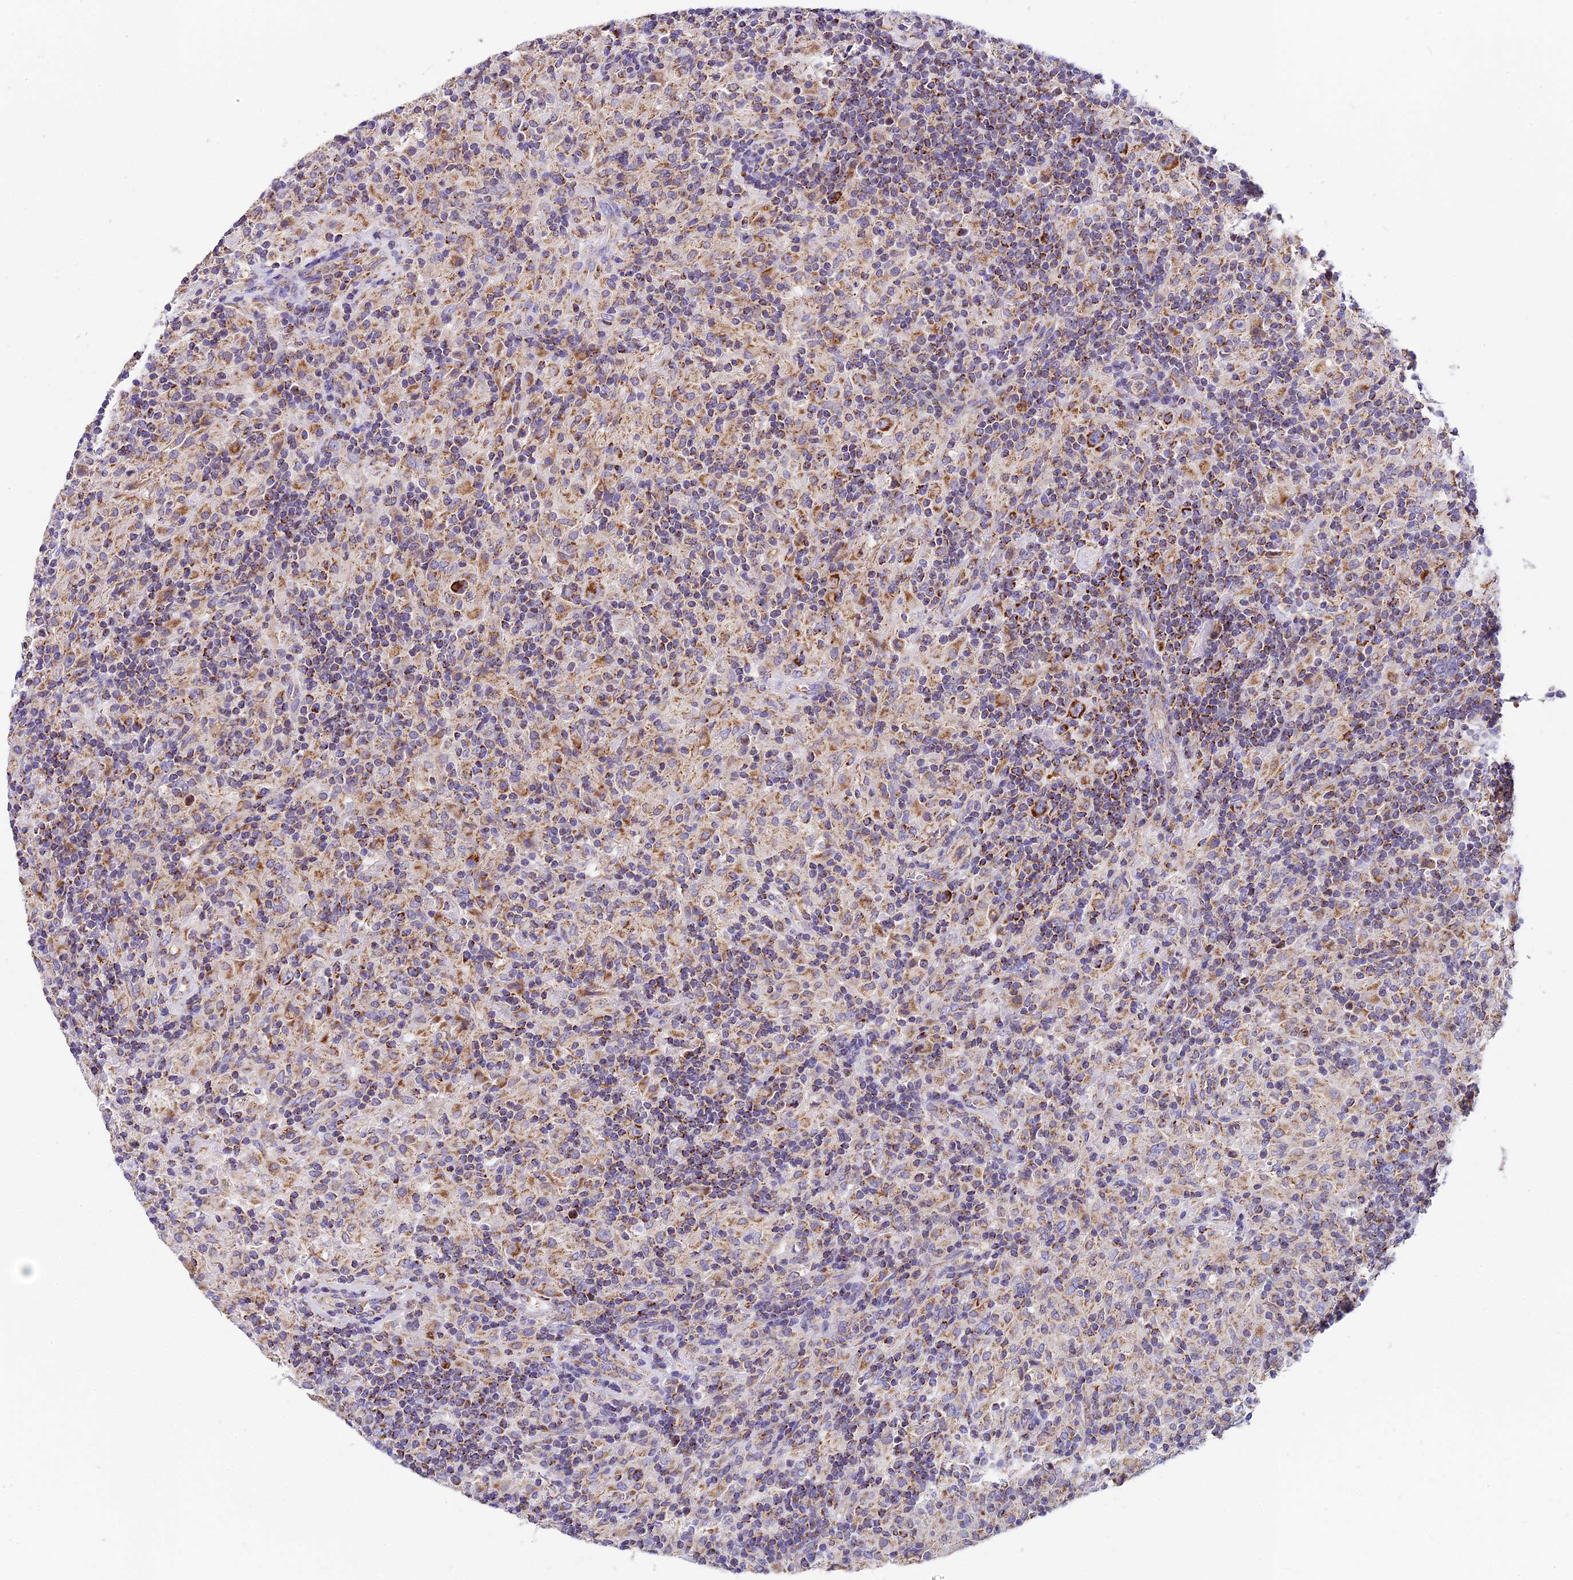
{"staining": {"intensity": "moderate", "quantity": ">75%", "location": "cytoplasmic/membranous"}, "tissue": "lymphoma", "cell_type": "Tumor cells", "image_type": "cancer", "snomed": [{"axis": "morphology", "description": "Hodgkin's disease, NOS"}, {"axis": "topography", "description": "Lymph node"}], "caption": "Hodgkin's disease stained for a protein (brown) shows moderate cytoplasmic/membranous positive expression in approximately >75% of tumor cells.", "gene": "MGME1", "patient": {"sex": "male", "age": 70}}